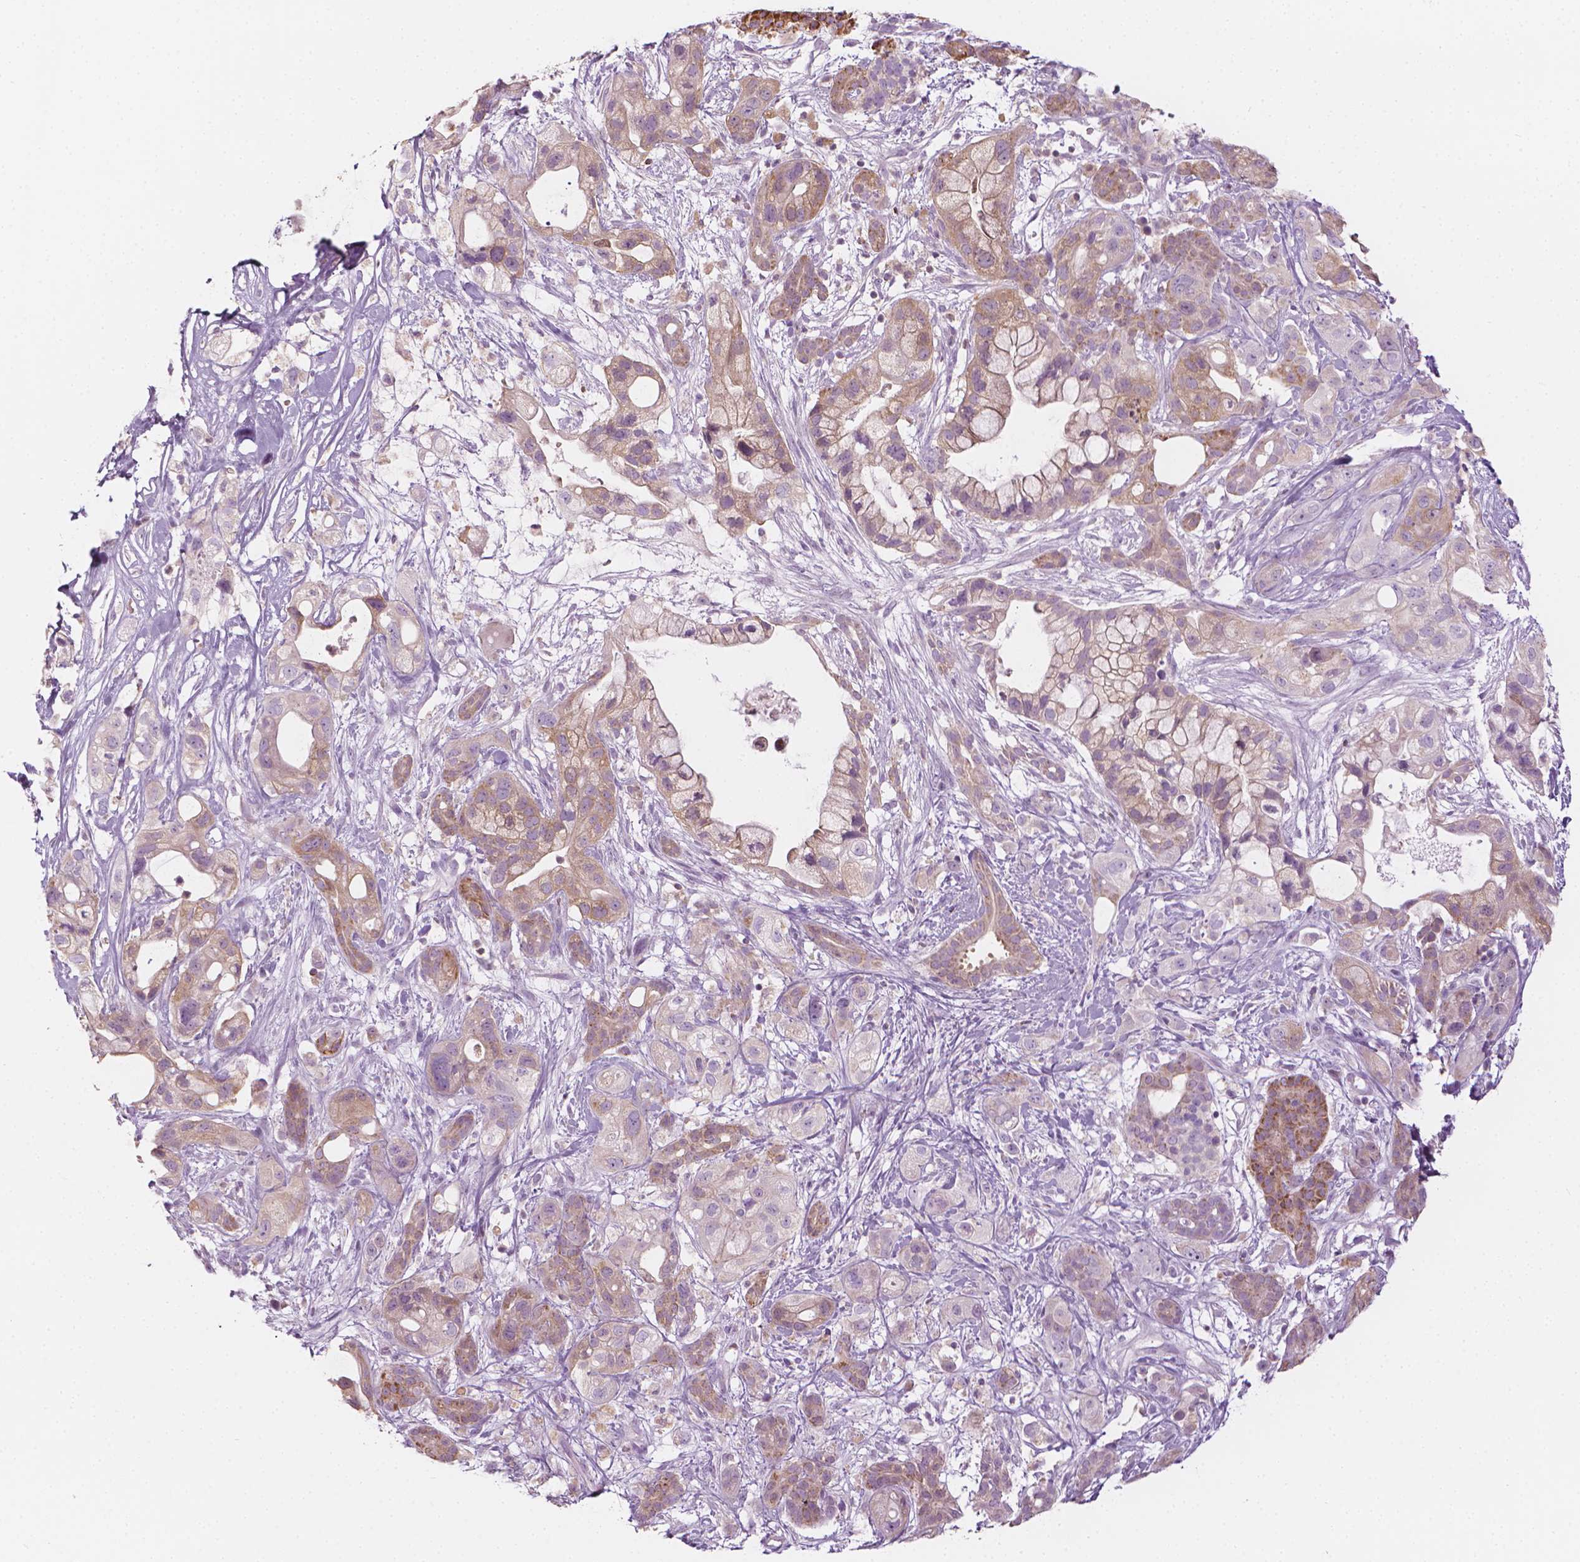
{"staining": {"intensity": "weak", "quantity": ">75%", "location": "cytoplasmic/membranous"}, "tissue": "pancreatic cancer", "cell_type": "Tumor cells", "image_type": "cancer", "snomed": [{"axis": "morphology", "description": "Adenocarcinoma, NOS"}, {"axis": "topography", "description": "Pancreas"}], "caption": "Pancreatic cancer (adenocarcinoma) stained for a protein shows weak cytoplasmic/membranous positivity in tumor cells.", "gene": "SHMT1", "patient": {"sex": "male", "age": 44}}